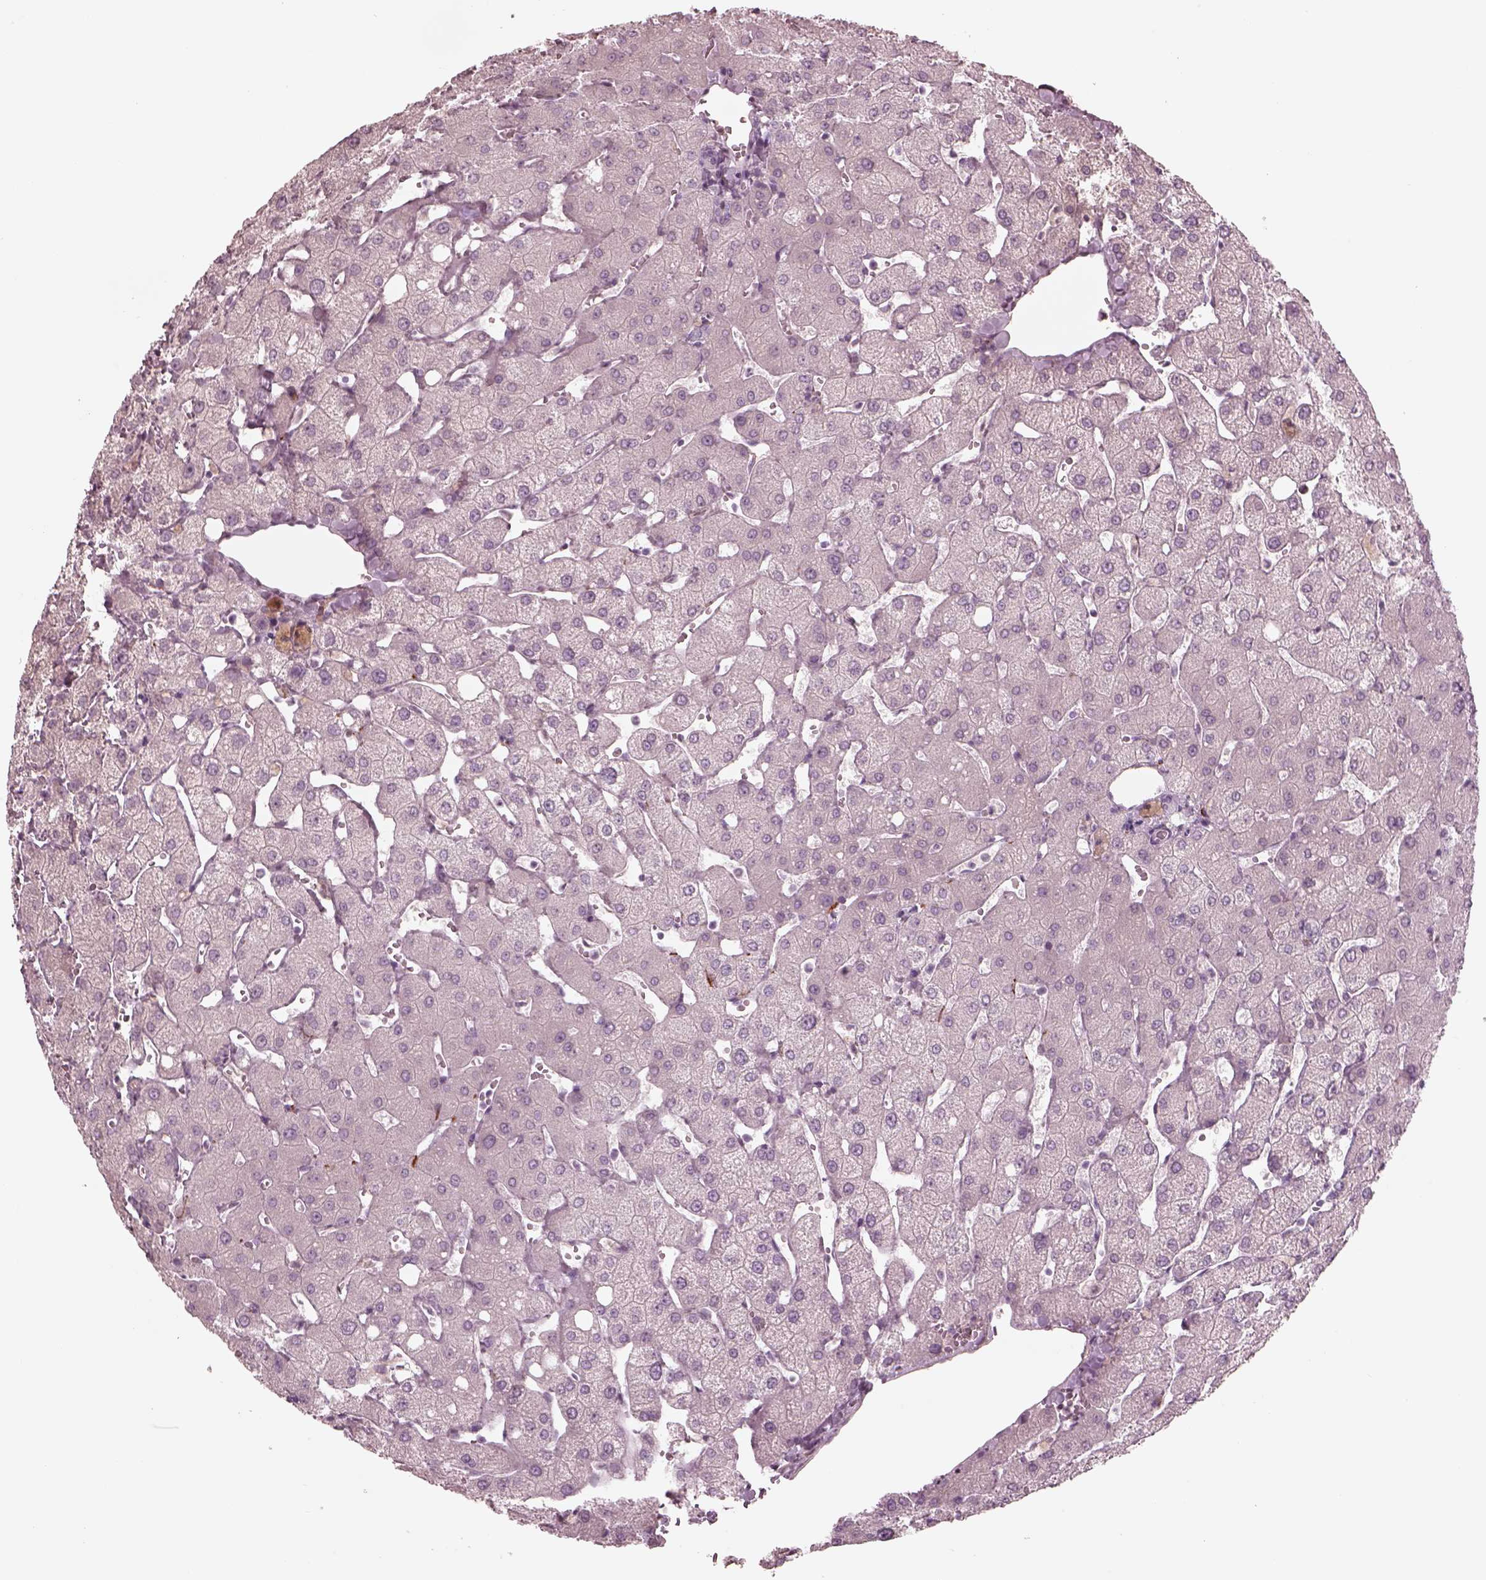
{"staining": {"intensity": "negative", "quantity": "none", "location": "none"}, "tissue": "liver", "cell_type": "Cholangiocytes", "image_type": "normal", "snomed": [{"axis": "morphology", "description": "Normal tissue, NOS"}, {"axis": "topography", "description": "Liver"}], "caption": "DAB immunohistochemical staining of normal human liver displays no significant positivity in cholangiocytes.", "gene": "CADM2", "patient": {"sex": "female", "age": 54}}